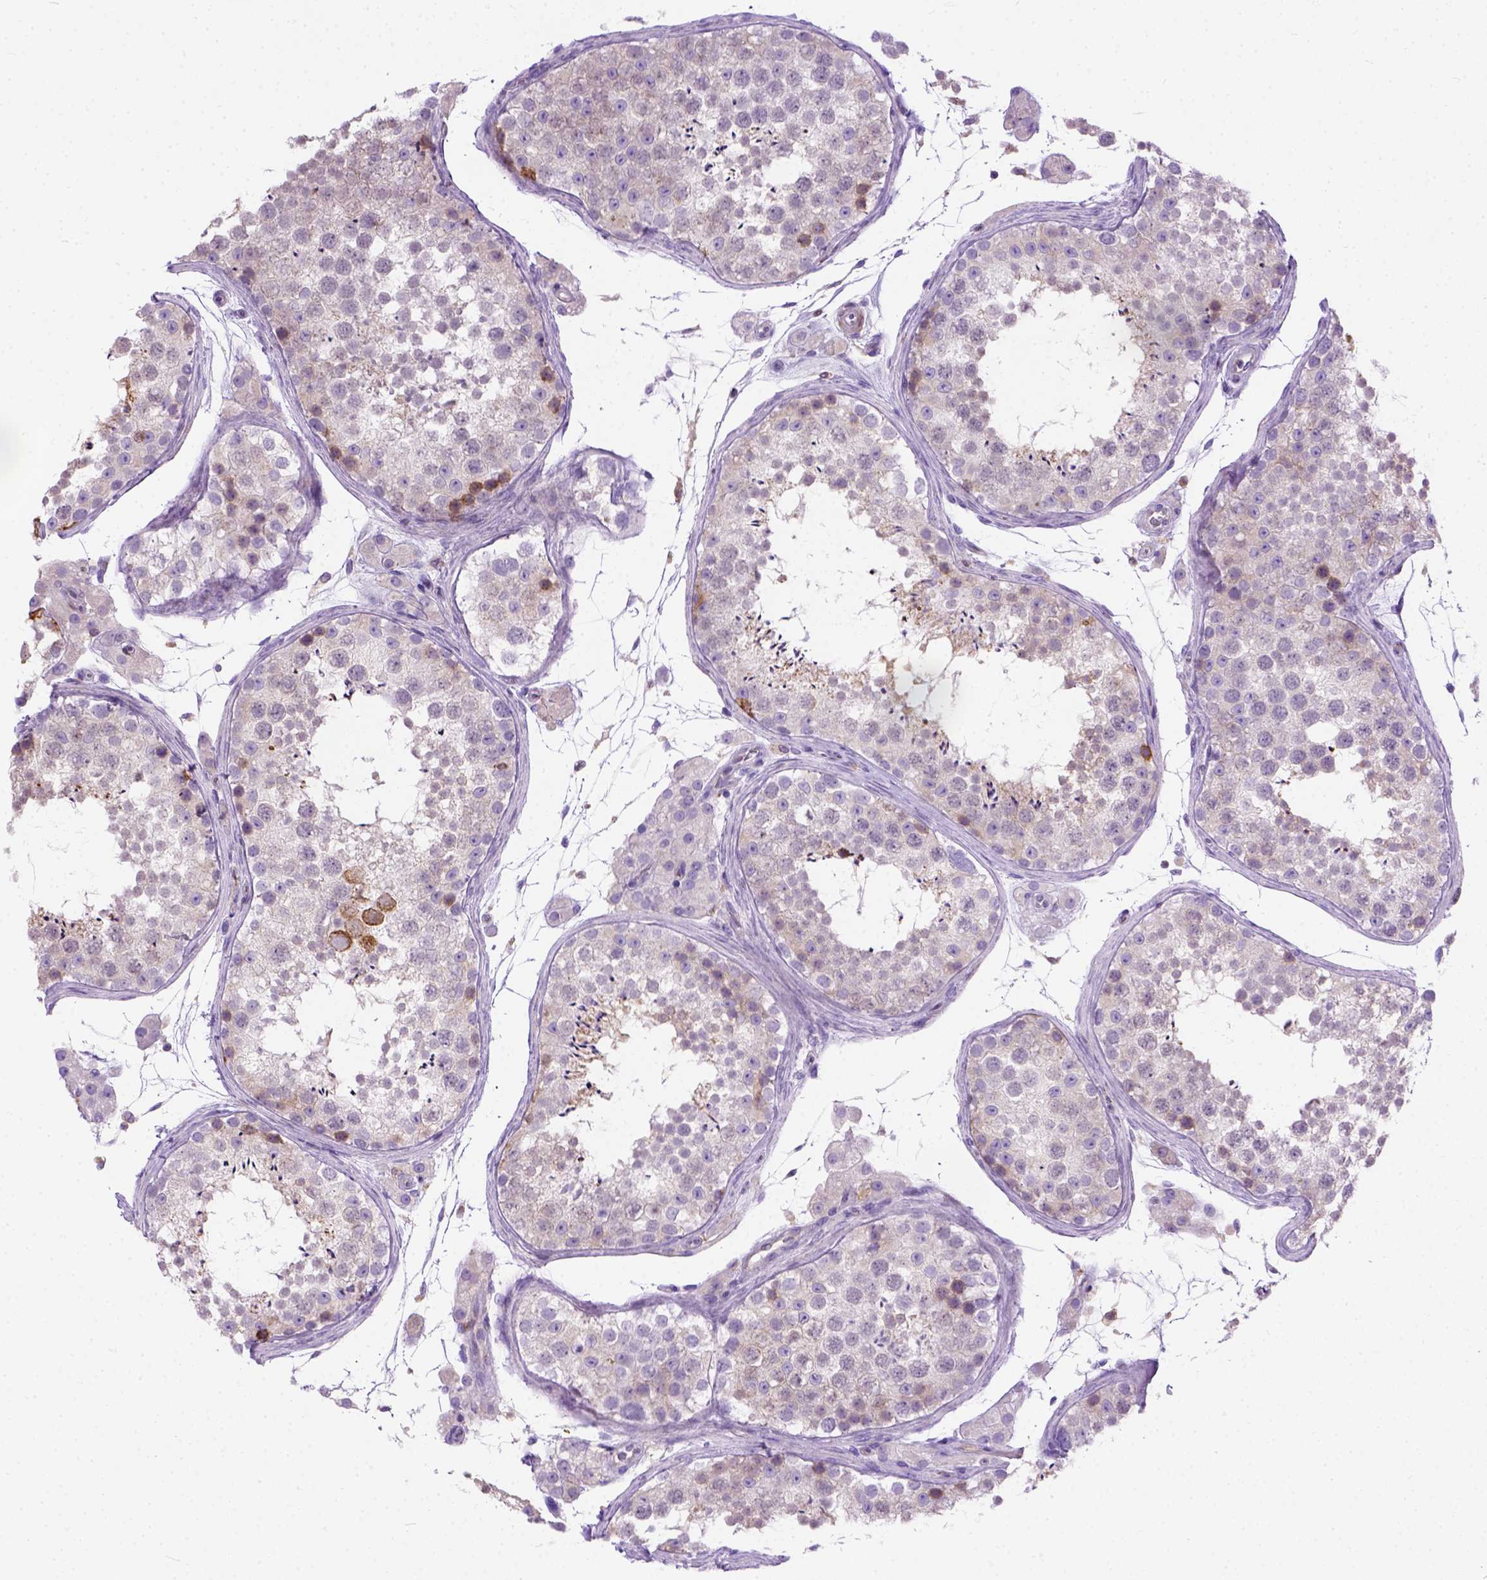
{"staining": {"intensity": "strong", "quantity": "<25%", "location": "cytoplasmic/membranous"}, "tissue": "testis", "cell_type": "Cells in seminiferous ducts", "image_type": "normal", "snomed": [{"axis": "morphology", "description": "Normal tissue, NOS"}, {"axis": "topography", "description": "Testis"}], "caption": "Cells in seminiferous ducts display strong cytoplasmic/membranous positivity in about <25% of cells in benign testis.", "gene": "PLK4", "patient": {"sex": "male", "age": 41}}